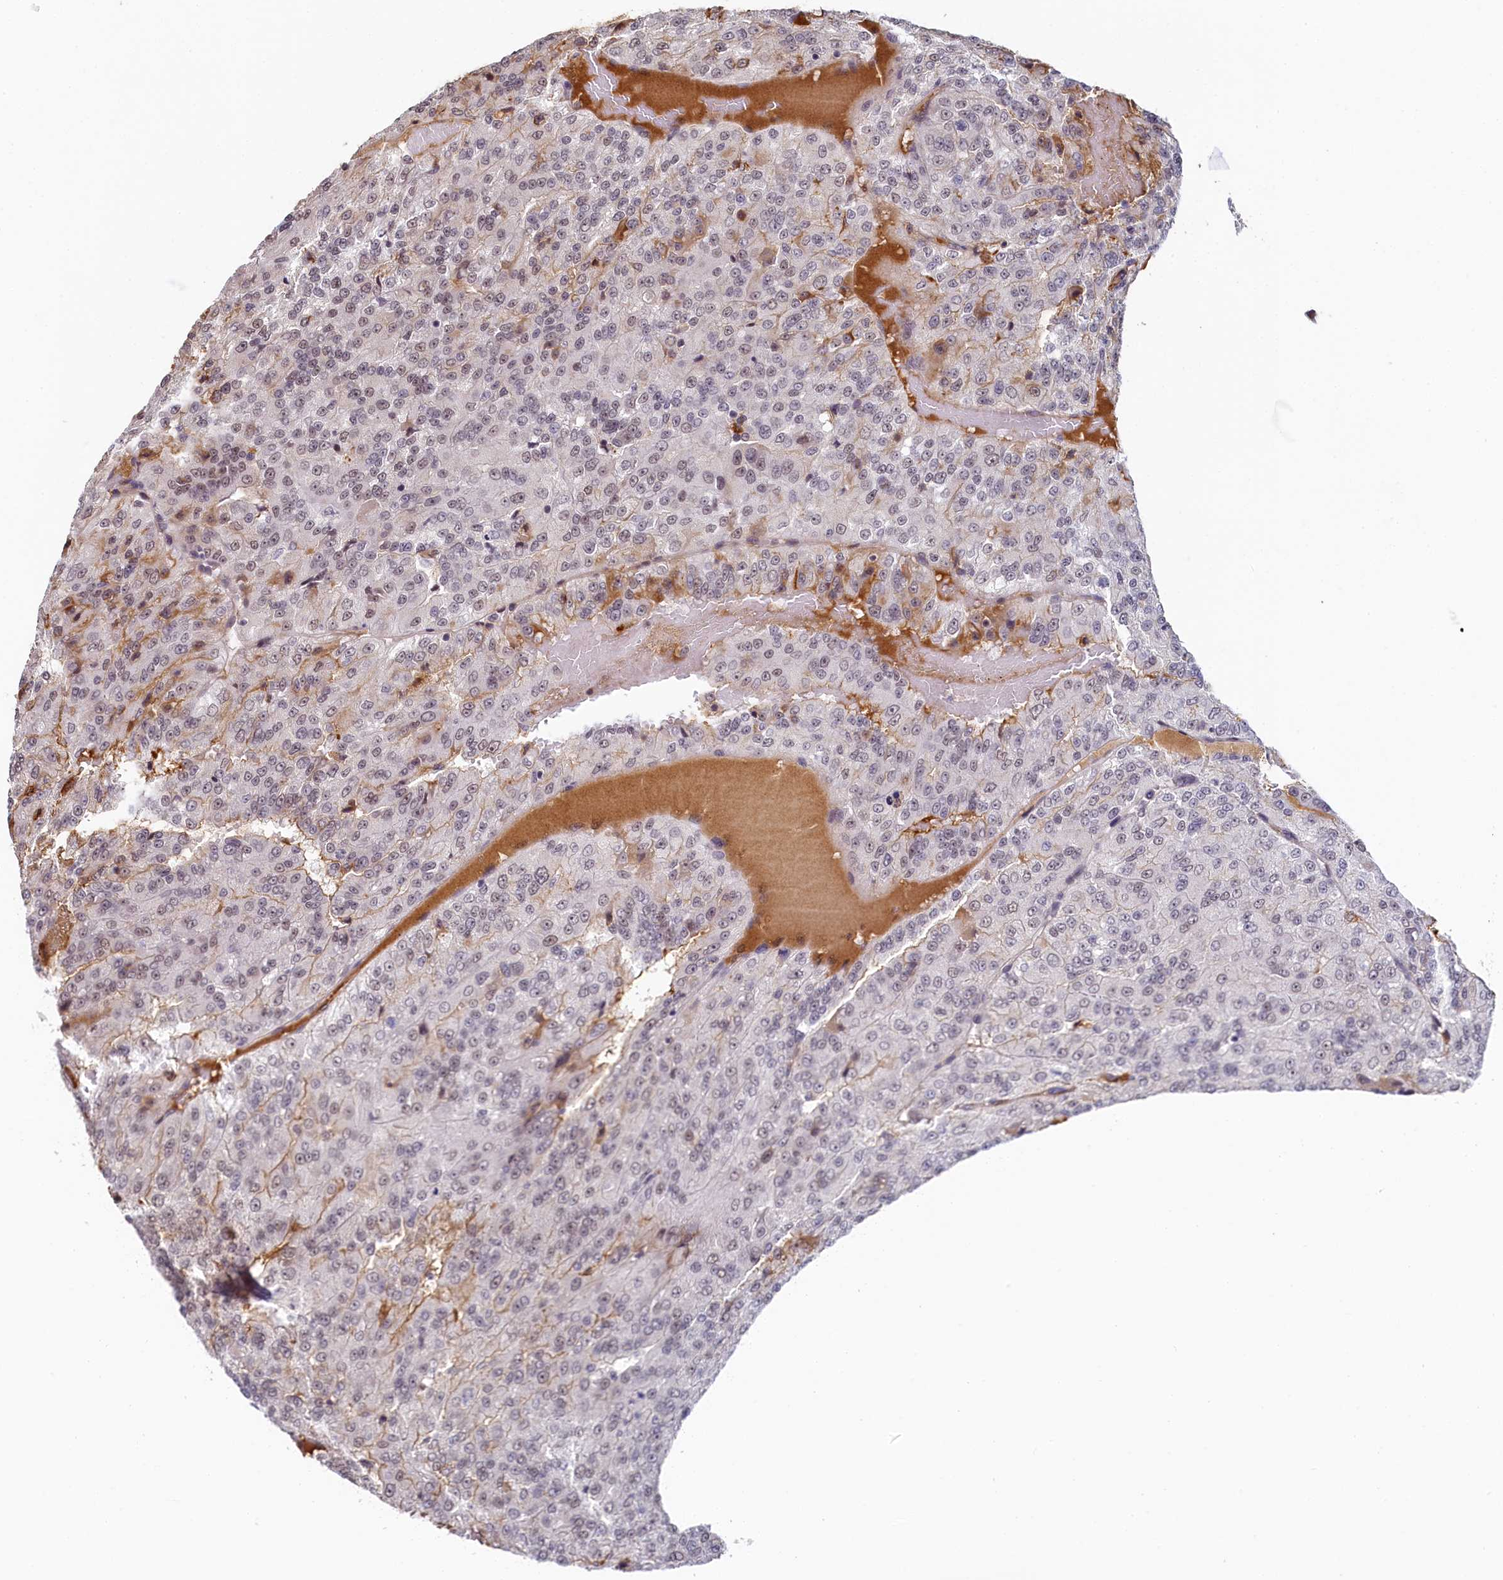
{"staining": {"intensity": "weak", "quantity": "<25%", "location": "nuclear"}, "tissue": "renal cancer", "cell_type": "Tumor cells", "image_type": "cancer", "snomed": [{"axis": "morphology", "description": "Adenocarcinoma, NOS"}, {"axis": "topography", "description": "Kidney"}], "caption": "Protein analysis of renal cancer displays no significant staining in tumor cells.", "gene": "INTS14", "patient": {"sex": "female", "age": 63}}